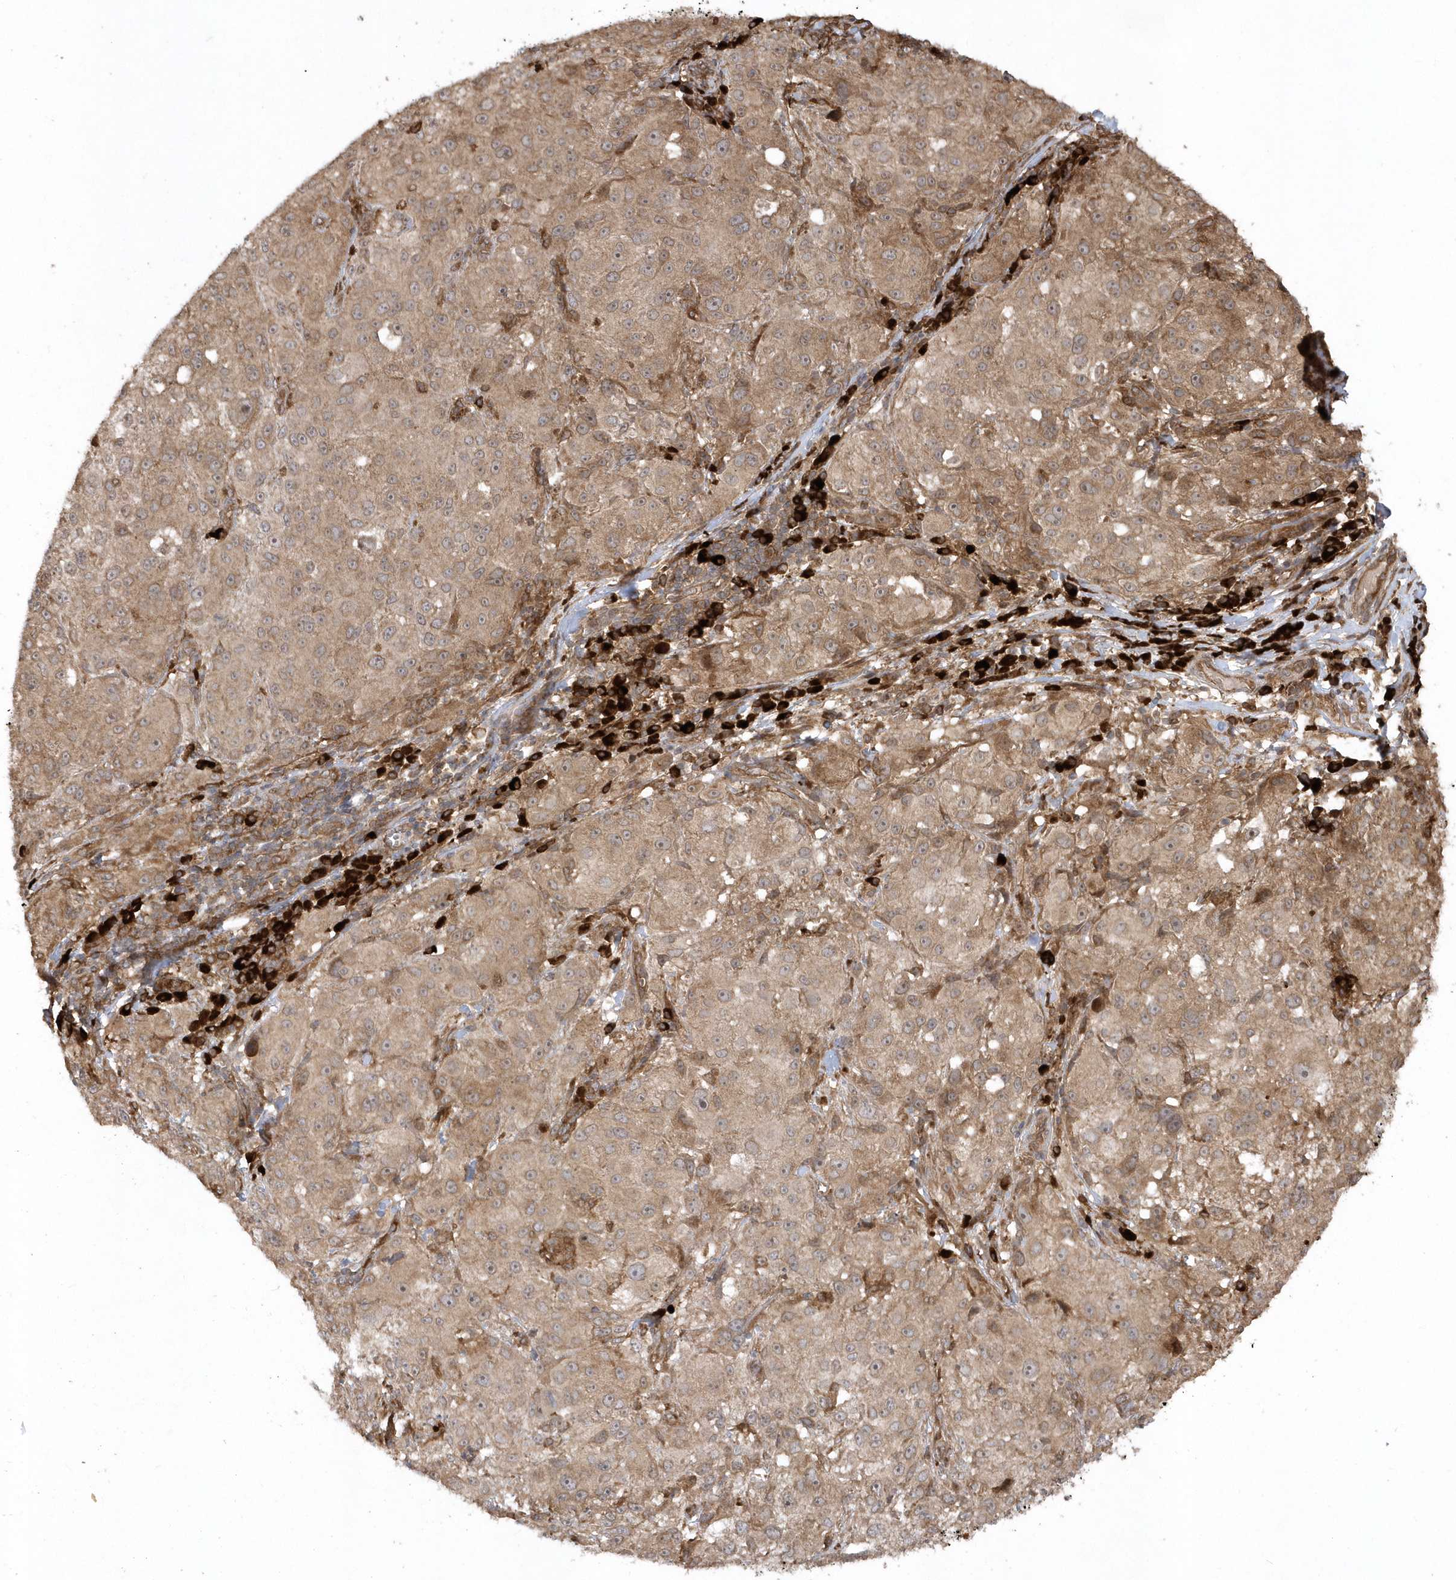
{"staining": {"intensity": "moderate", "quantity": "25%-75%", "location": "cytoplasmic/membranous"}, "tissue": "melanoma", "cell_type": "Tumor cells", "image_type": "cancer", "snomed": [{"axis": "morphology", "description": "Necrosis, NOS"}, {"axis": "morphology", "description": "Malignant melanoma, NOS"}, {"axis": "topography", "description": "Skin"}], "caption": "Immunohistochemical staining of human malignant melanoma displays medium levels of moderate cytoplasmic/membranous protein expression in approximately 25%-75% of tumor cells. (Stains: DAB in brown, nuclei in blue, Microscopy: brightfield microscopy at high magnification).", "gene": "HERPUD1", "patient": {"sex": "female", "age": 87}}